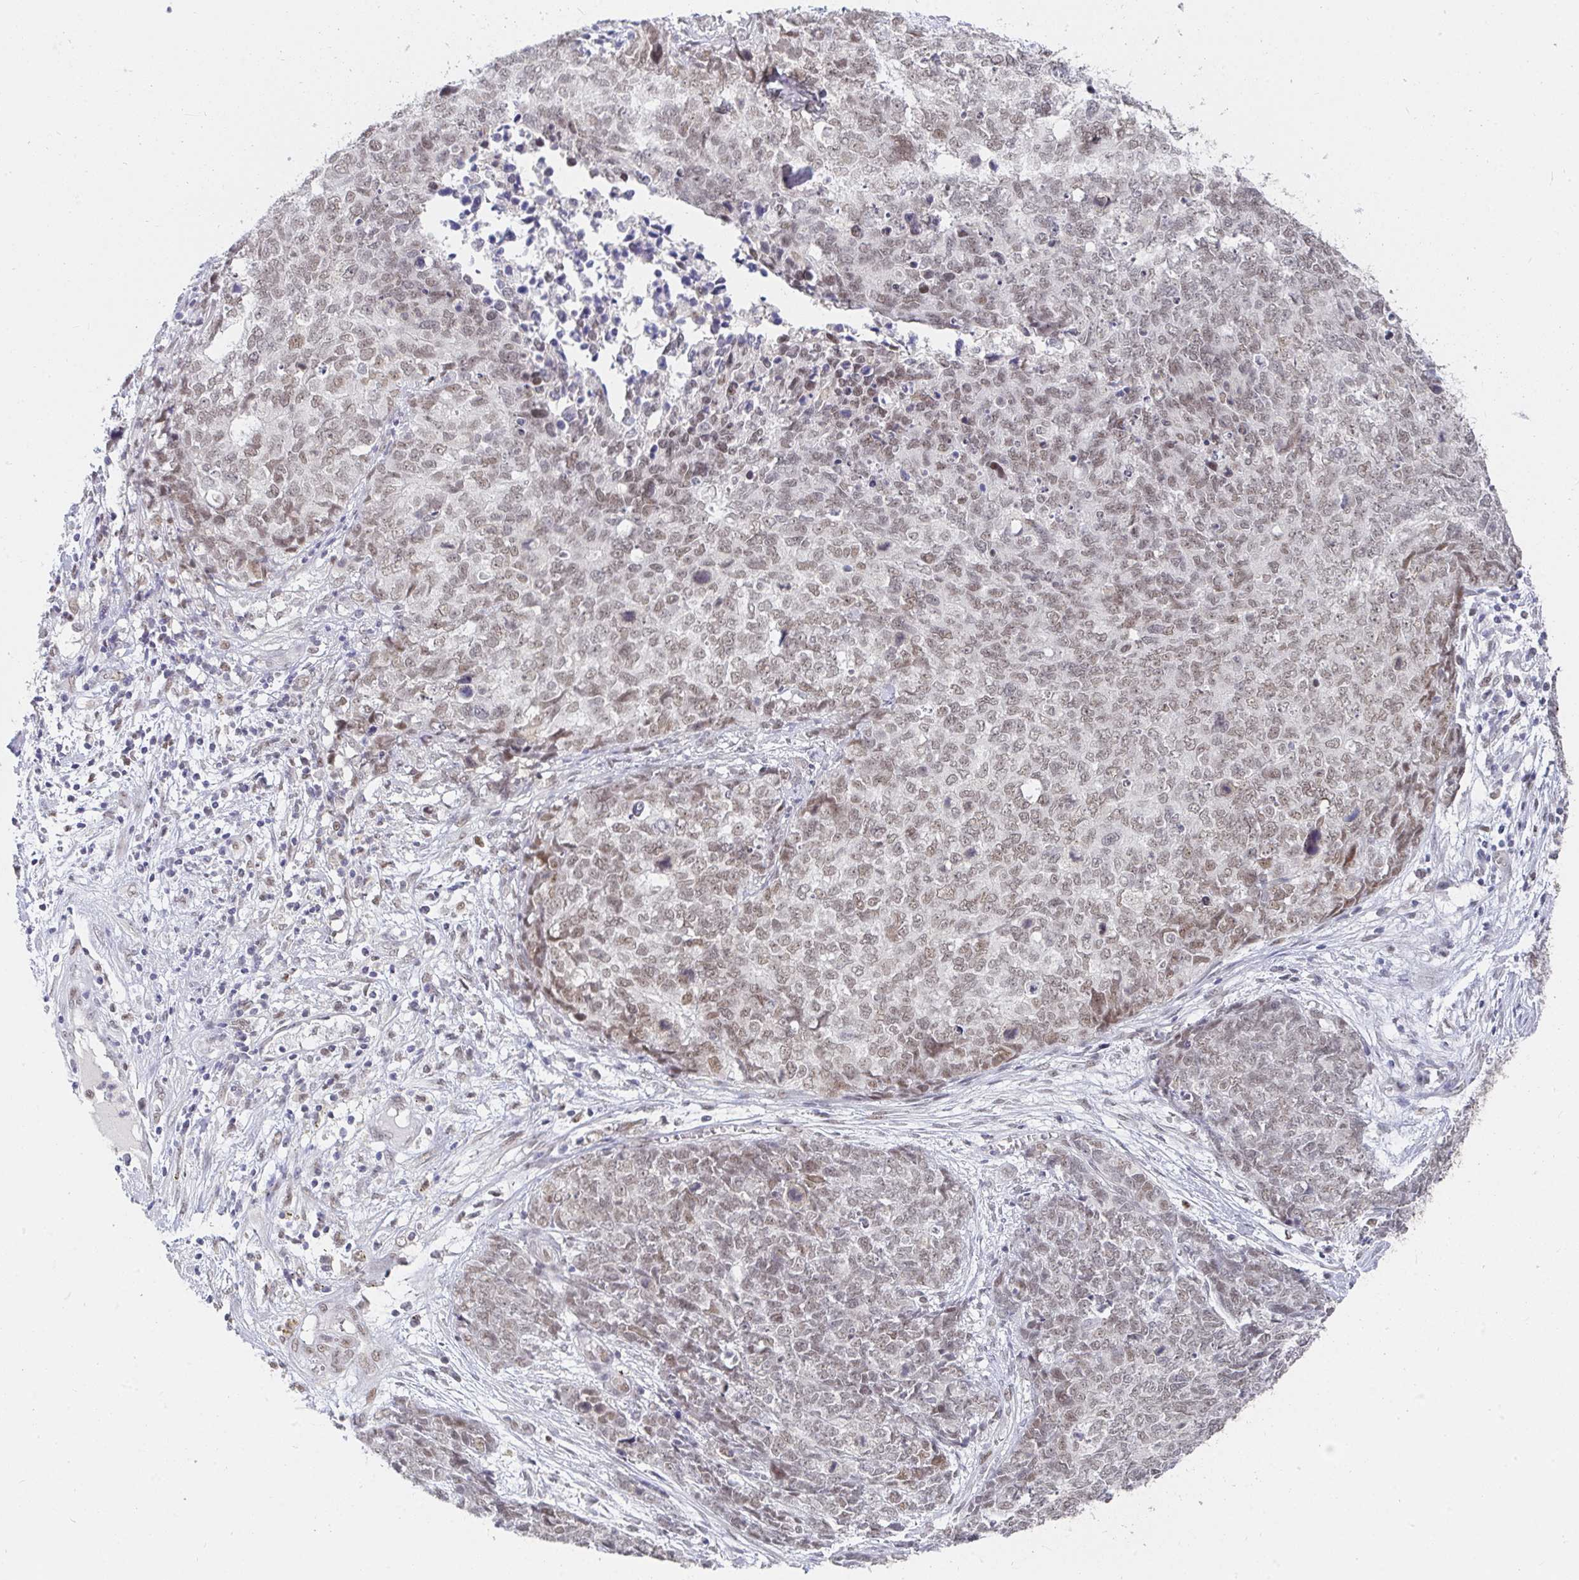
{"staining": {"intensity": "weak", "quantity": ">75%", "location": "nuclear"}, "tissue": "cervical cancer", "cell_type": "Tumor cells", "image_type": "cancer", "snomed": [{"axis": "morphology", "description": "Adenocarcinoma, NOS"}, {"axis": "topography", "description": "Cervix"}], "caption": "Adenocarcinoma (cervical) tissue demonstrates weak nuclear staining in about >75% of tumor cells, visualized by immunohistochemistry.", "gene": "RCOR1", "patient": {"sex": "female", "age": 63}}